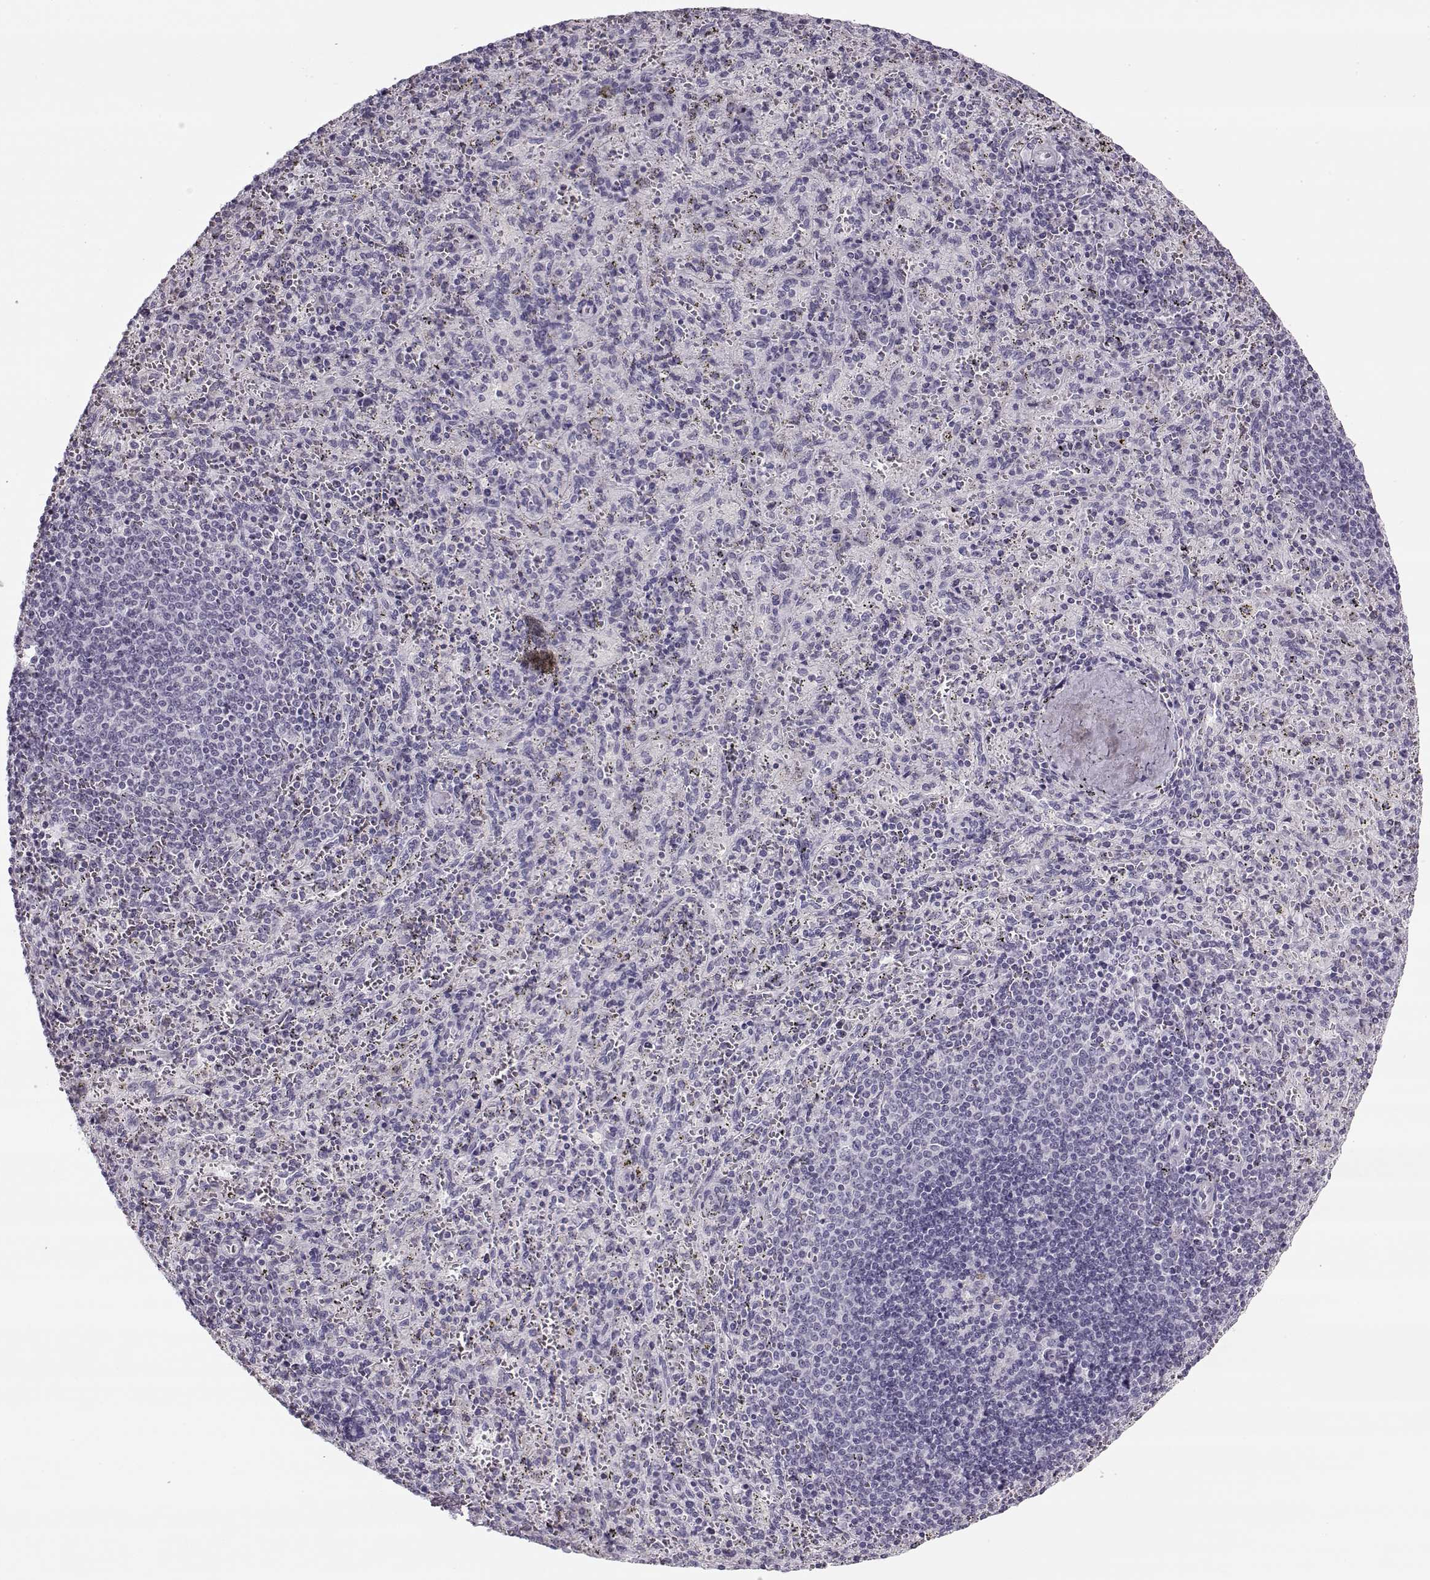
{"staining": {"intensity": "negative", "quantity": "none", "location": "none"}, "tissue": "spleen", "cell_type": "Cells in red pulp", "image_type": "normal", "snomed": [{"axis": "morphology", "description": "Normal tissue, NOS"}, {"axis": "topography", "description": "Spleen"}], "caption": "Normal spleen was stained to show a protein in brown. There is no significant expression in cells in red pulp. (Stains: DAB (3,3'-diaminobenzidine) immunohistochemistry with hematoxylin counter stain, Microscopy: brightfield microscopy at high magnification).", "gene": "PNMT", "patient": {"sex": "male", "age": 57}}